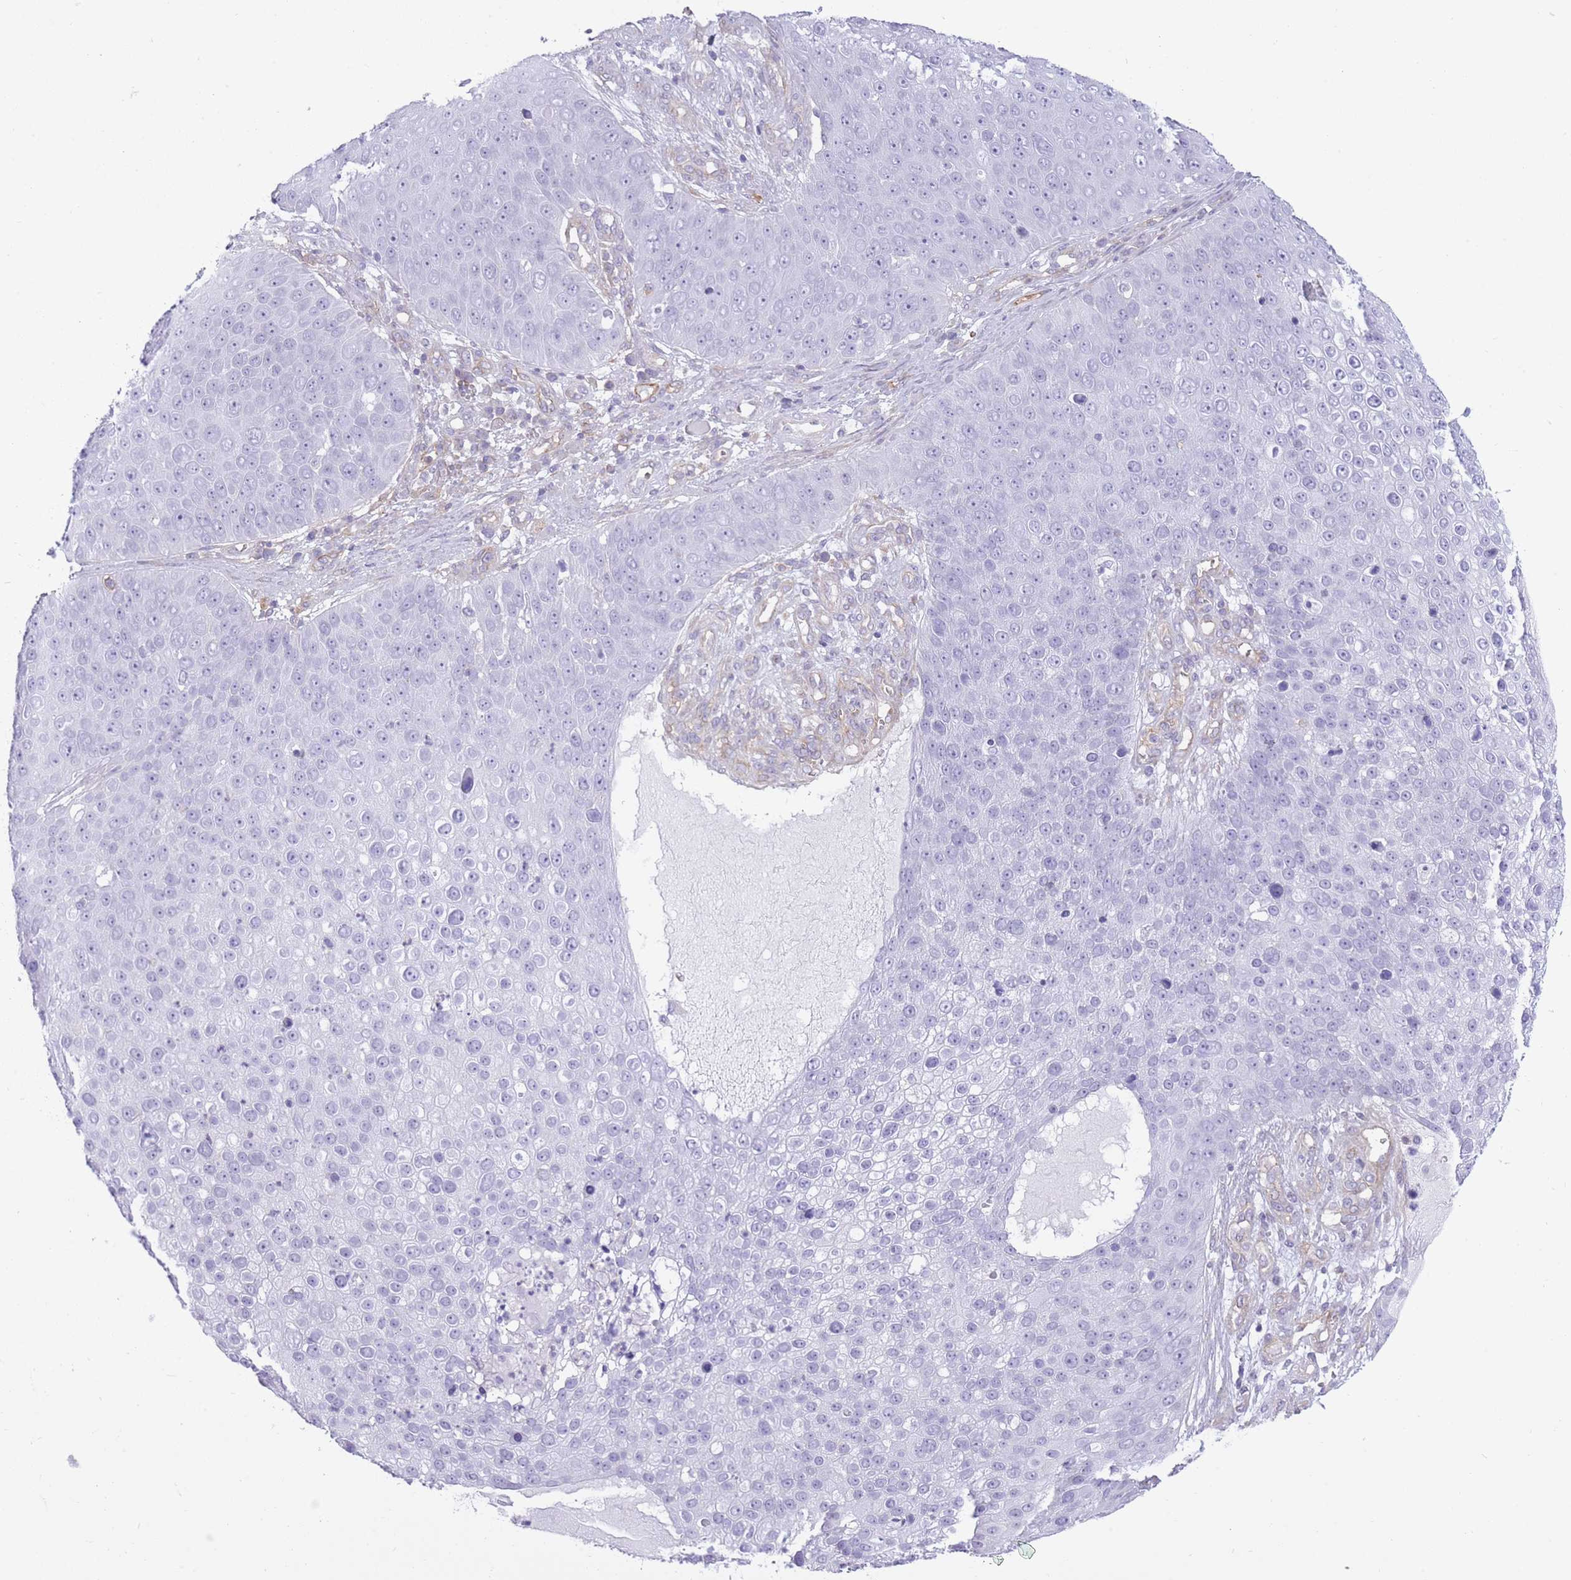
{"staining": {"intensity": "negative", "quantity": "none", "location": "none"}, "tissue": "skin cancer", "cell_type": "Tumor cells", "image_type": "cancer", "snomed": [{"axis": "morphology", "description": "Squamous cell carcinoma, NOS"}, {"axis": "topography", "description": "Skin"}], "caption": "Immunohistochemical staining of skin squamous cell carcinoma shows no significant expression in tumor cells. (DAB immunohistochemistry (IHC) visualized using brightfield microscopy, high magnification).", "gene": "ADD1", "patient": {"sex": "male", "age": 71}}